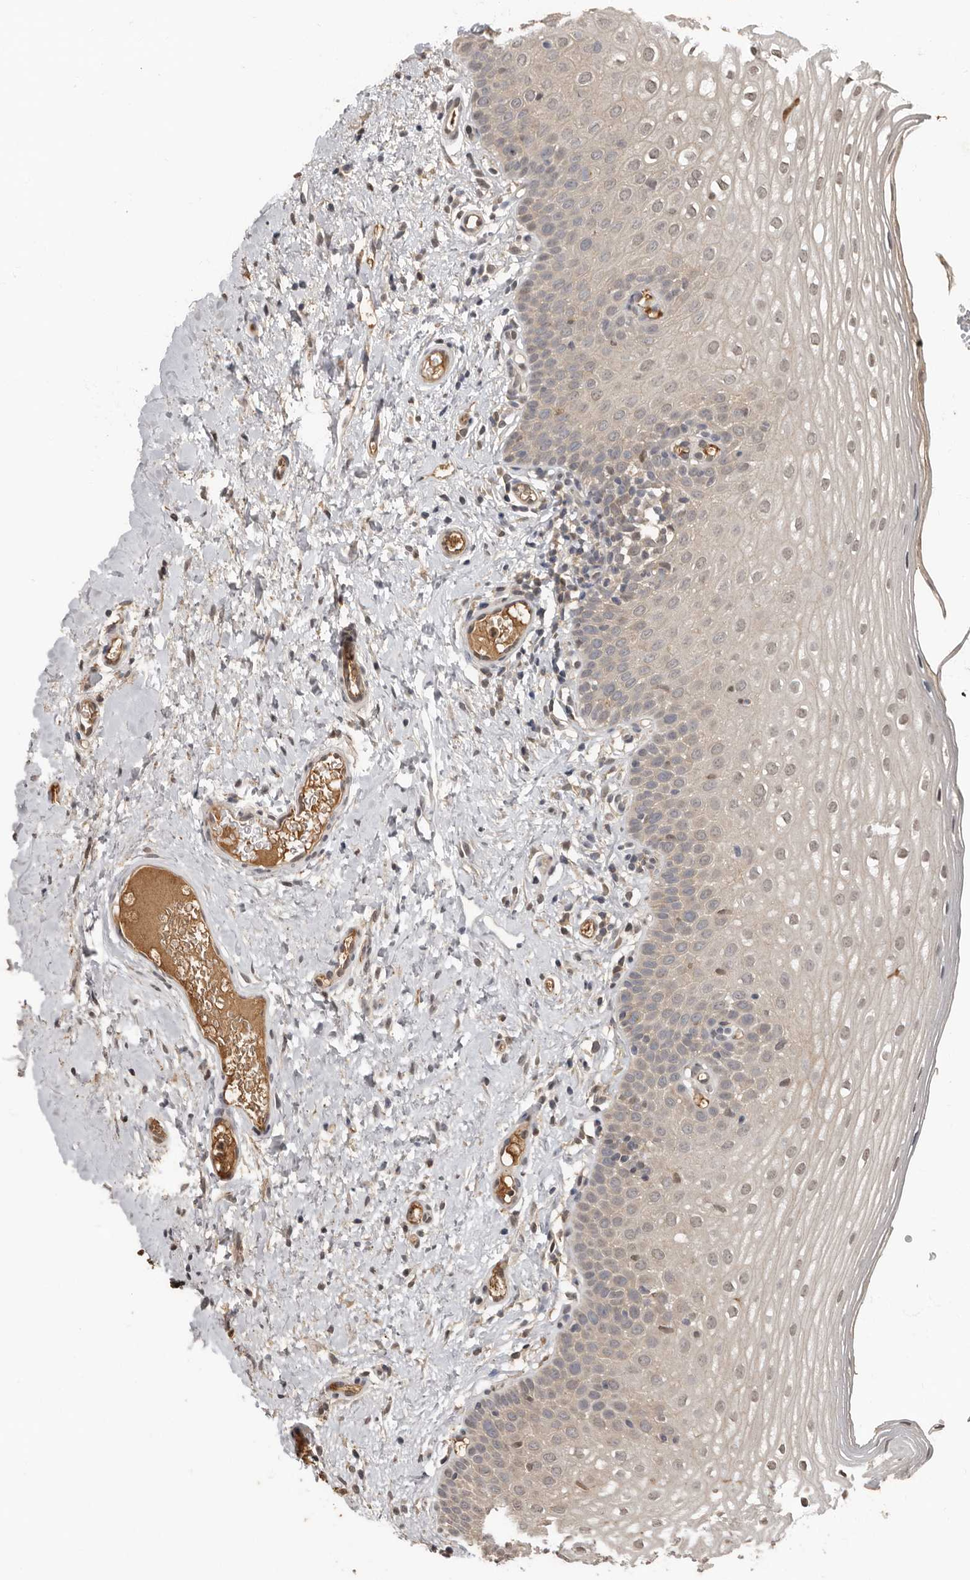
{"staining": {"intensity": "weak", "quantity": ">75%", "location": "cytoplasmic/membranous,nuclear"}, "tissue": "oral mucosa", "cell_type": "Squamous epithelial cells", "image_type": "normal", "snomed": [{"axis": "morphology", "description": "Normal tissue, NOS"}, {"axis": "topography", "description": "Oral tissue"}], "caption": "Human oral mucosa stained with a brown dye exhibits weak cytoplasmic/membranous,nuclear positive positivity in approximately >75% of squamous epithelial cells.", "gene": "LRGUK", "patient": {"sex": "female", "age": 56}}